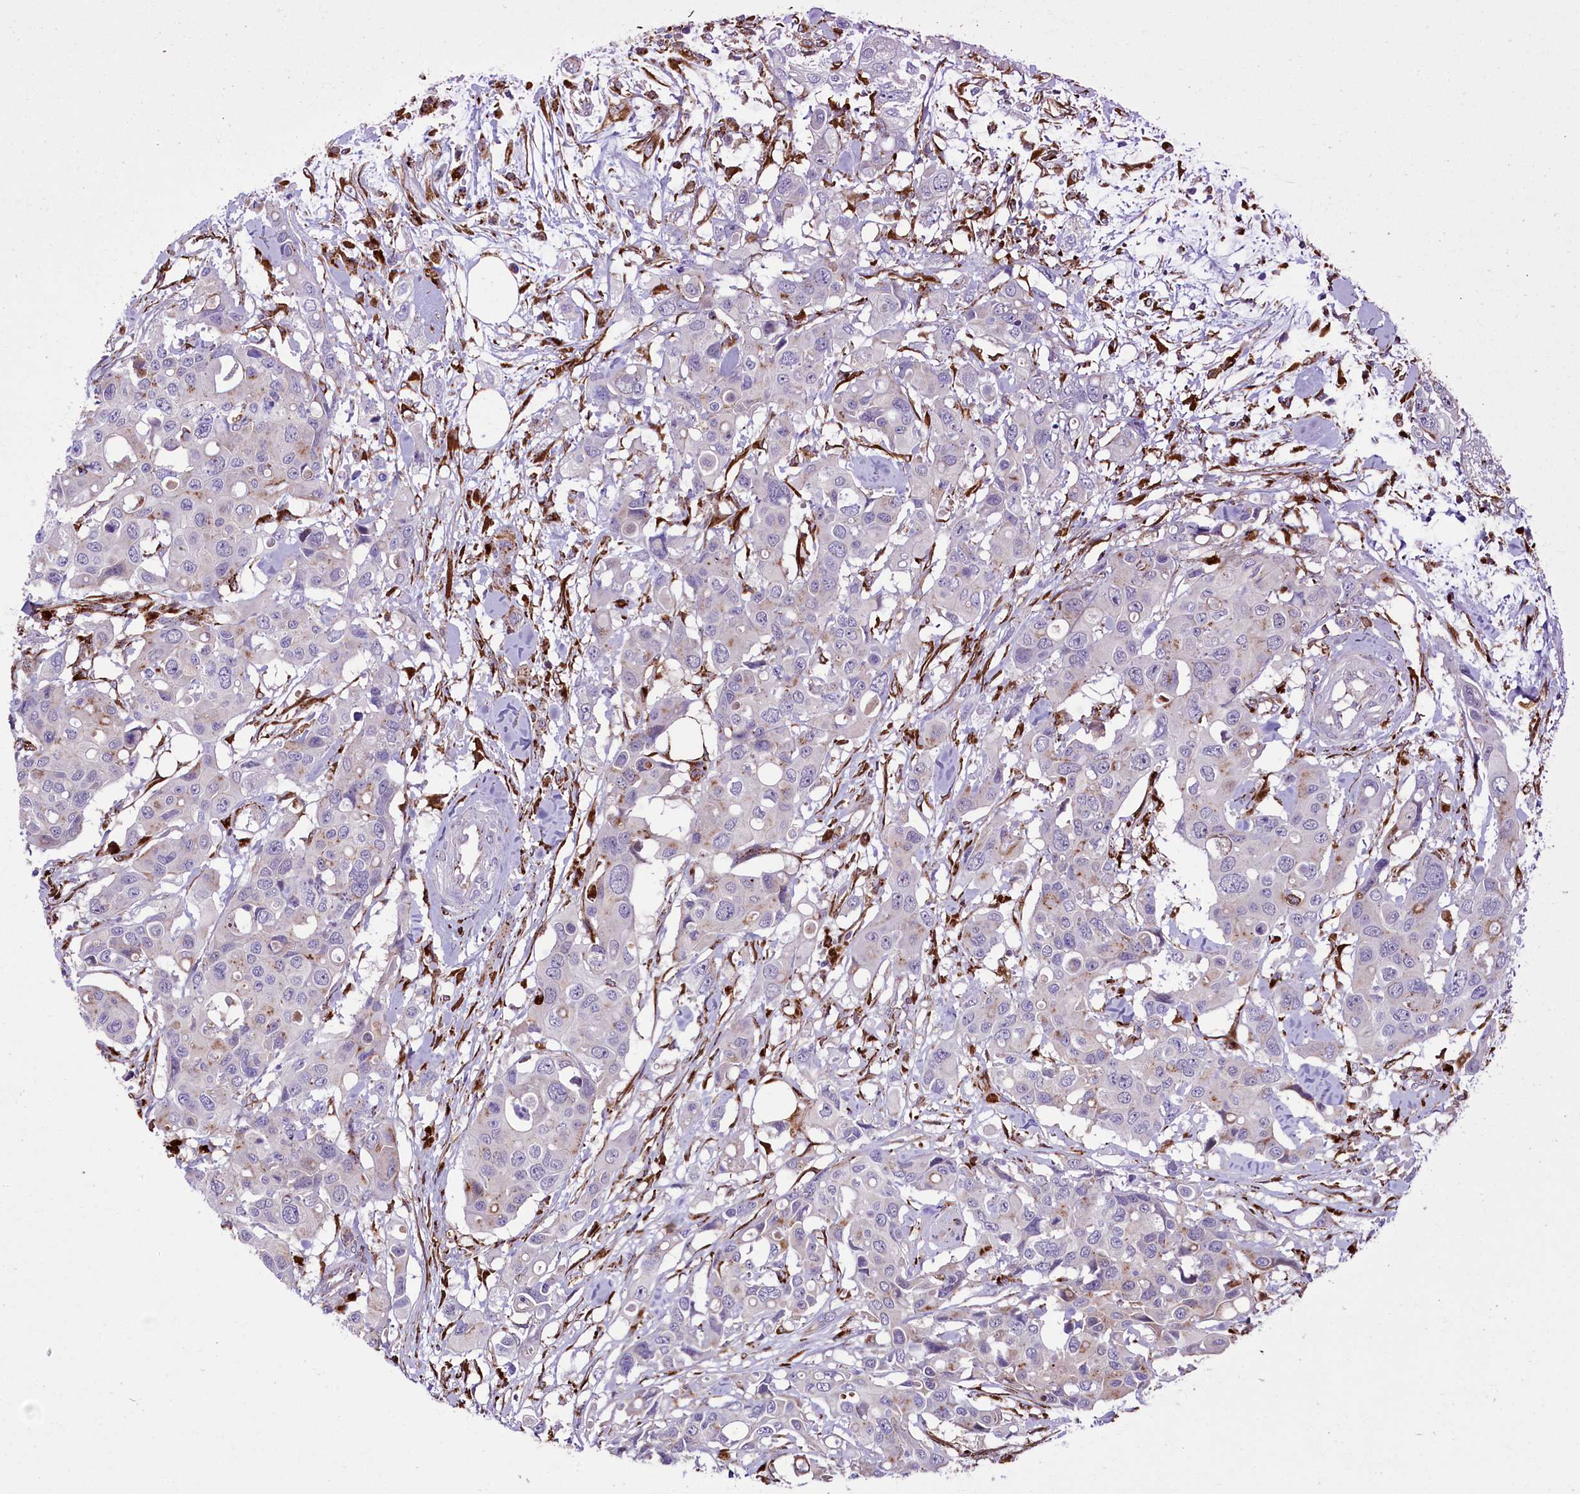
{"staining": {"intensity": "negative", "quantity": "none", "location": "none"}, "tissue": "colorectal cancer", "cell_type": "Tumor cells", "image_type": "cancer", "snomed": [{"axis": "morphology", "description": "Adenocarcinoma, NOS"}, {"axis": "topography", "description": "Colon"}], "caption": "Immunohistochemistry of colorectal cancer (adenocarcinoma) reveals no staining in tumor cells. (DAB (3,3'-diaminobenzidine) immunohistochemistry (IHC) visualized using brightfield microscopy, high magnification).", "gene": "MAN2B1", "patient": {"sex": "male", "age": 77}}